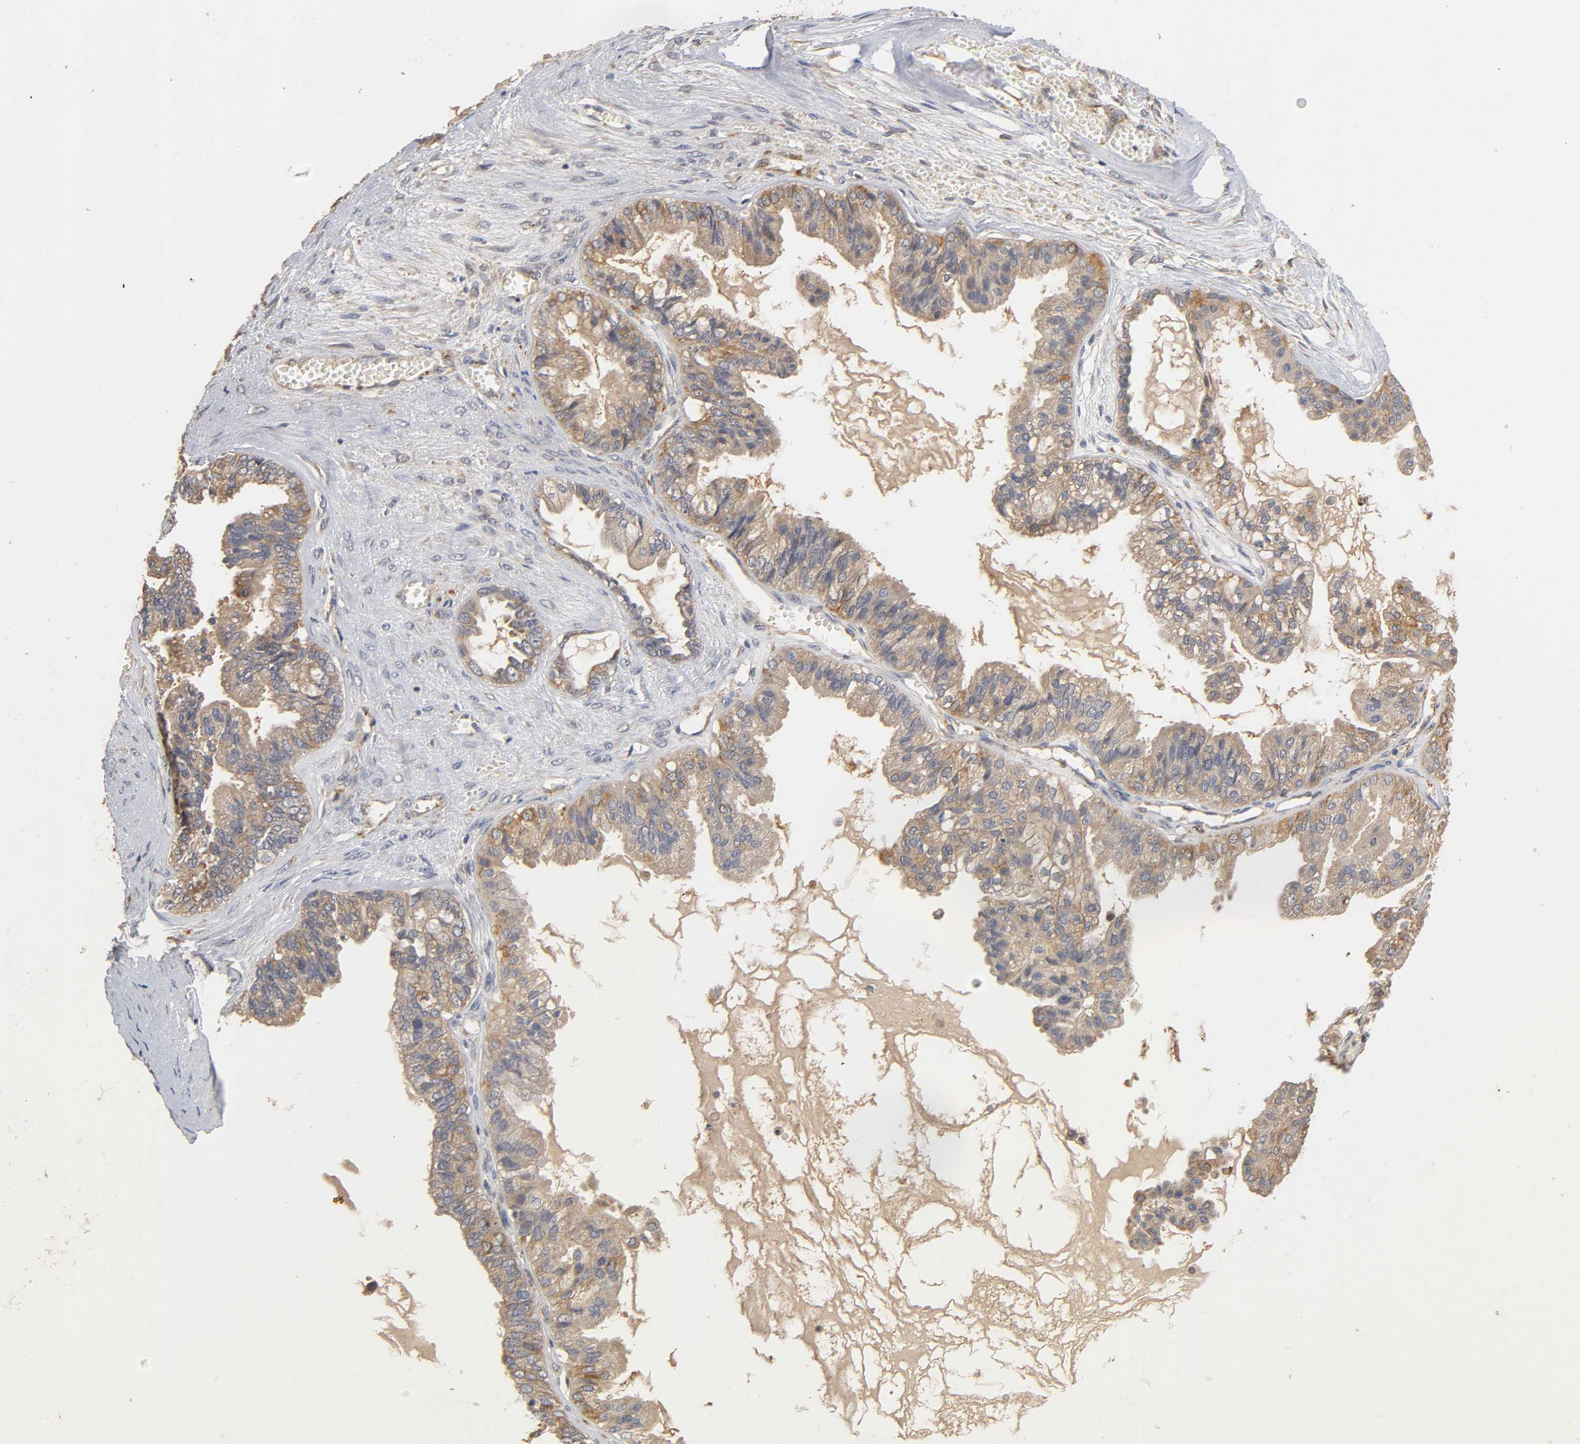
{"staining": {"intensity": "moderate", "quantity": ">75%", "location": "cytoplasmic/membranous"}, "tissue": "ovarian cancer", "cell_type": "Tumor cells", "image_type": "cancer", "snomed": [{"axis": "morphology", "description": "Carcinoma, NOS"}, {"axis": "morphology", "description": "Carcinoma, endometroid"}, {"axis": "topography", "description": "Ovary"}], "caption": "Immunohistochemical staining of human carcinoma (ovarian) shows medium levels of moderate cytoplasmic/membranous protein expression in approximately >75% of tumor cells. (brown staining indicates protein expression, while blue staining denotes nuclei).", "gene": "SCAP", "patient": {"sex": "female", "age": 50}}